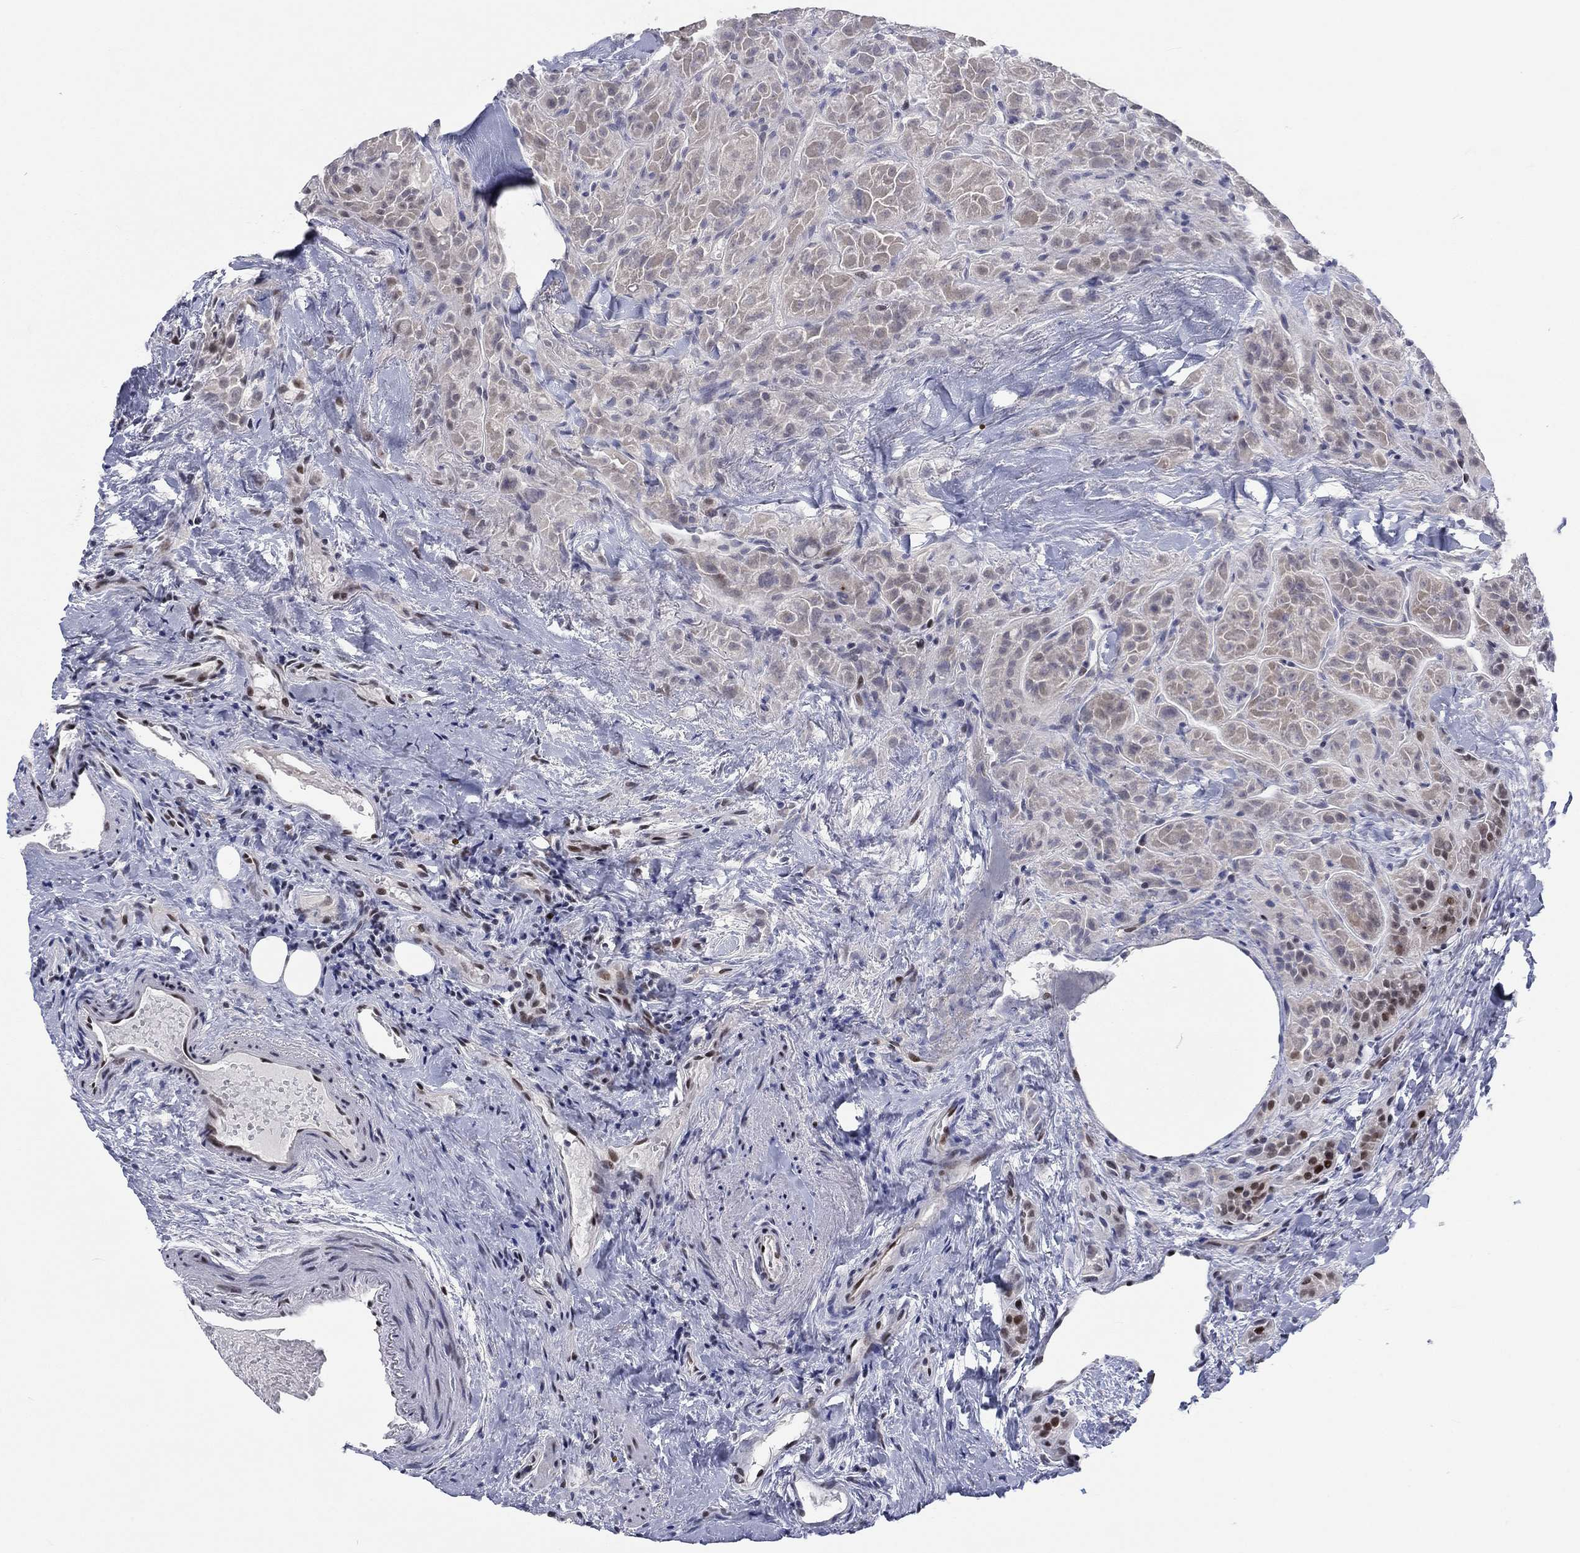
{"staining": {"intensity": "strong", "quantity": "<25%", "location": "nuclear"}, "tissue": "thyroid cancer", "cell_type": "Tumor cells", "image_type": "cancer", "snomed": [{"axis": "morphology", "description": "Papillary adenocarcinoma, NOS"}, {"axis": "topography", "description": "Thyroid gland"}], "caption": "Immunohistochemical staining of thyroid cancer (papillary adenocarcinoma) shows strong nuclear protein staining in about <25% of tumor cells. The protein is shown in brown color, while the nuclei are stained blue.", "gene": "FYTTD1", "patient": {"sex": "female", "age": 45}}